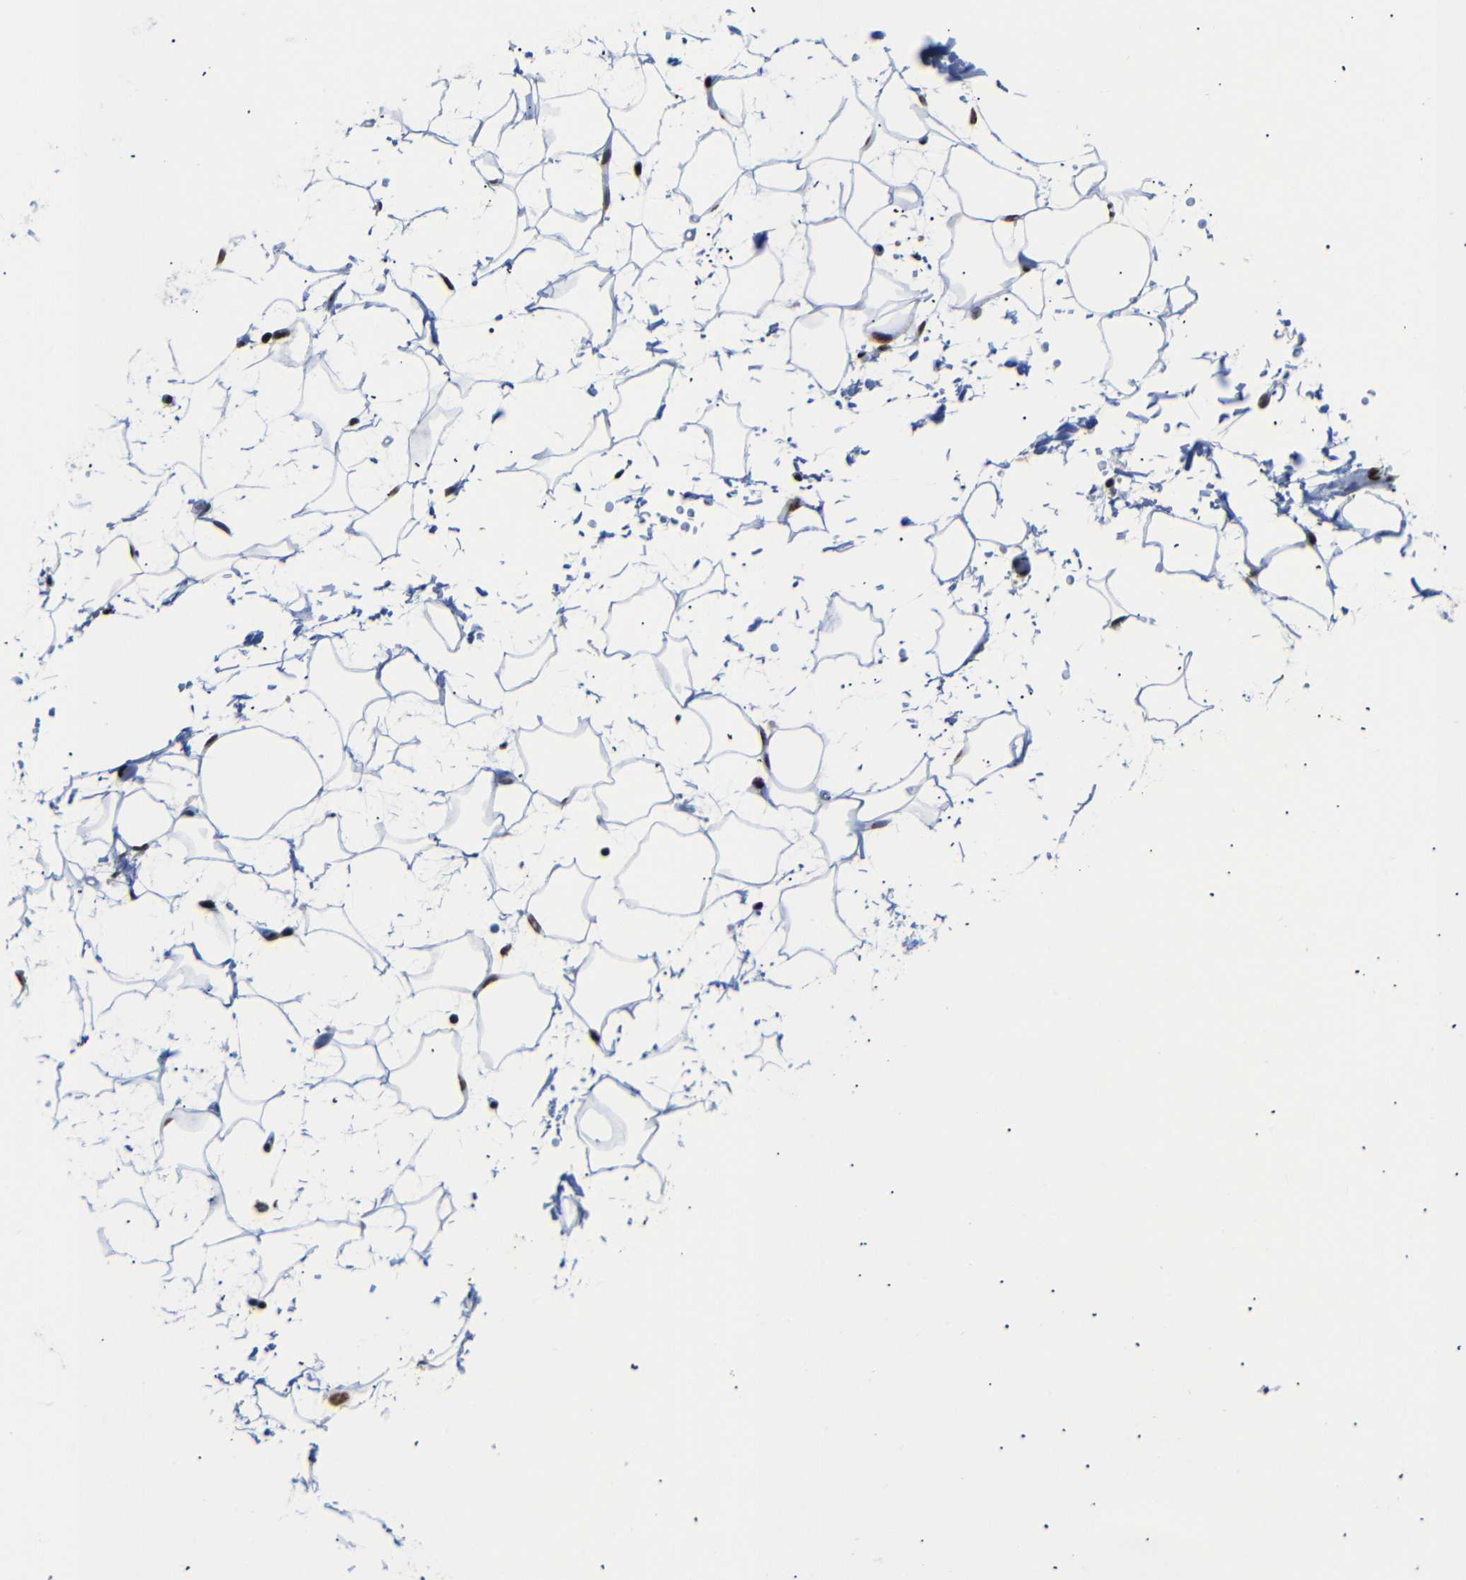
{"staining": {"intensity": "strong", "quantity": ">75%", "location": "nuclear"}, "tissue": "adipose tissue", "cell_type": "Adipocytes", "image_type": "normal", "snomed": [{"axis": "morphology", "description": "Normal tissue, NOS"}, {"axis": "topography", "description": "Soft tissue"}], "caption": "Protein staining of unremarkable adipose tissue exhibits strong nuclear staining in approximately >75% of adipocytes.", "gene": "SRSF1", "patient": {"sex": "male", "age": 72}}